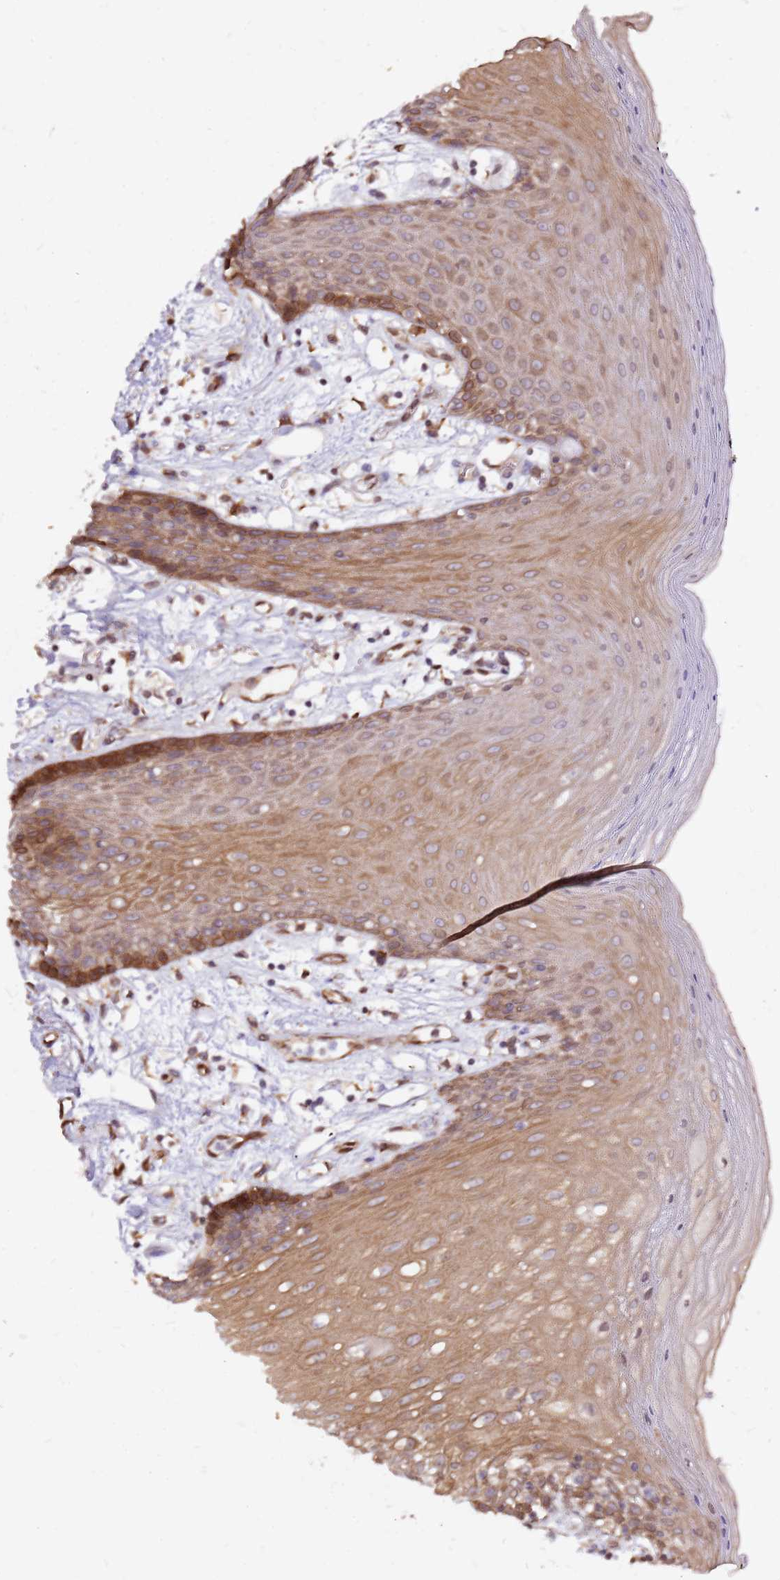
{"staining": {"intensity": "strong", "quantity": "25%-75%", "location": "cytoplasmic/membranous"}, "tissue": "oral mucosa", "cell_type": "Squamous epithelial cells", "image_type": "normal", "snomed": [{"axis": "morphology", "description": "Normal tissue, NOS"}, {"axis": "topography", "description": "Oral tissue"}, {"axis": "topography", "description": "Tounge, NOS"}], "caption": "This micrograph demonstrates immunohistochemistry staining of benign oral mucosa, with high strong cytoplasmic/membranous staining in about 25%-75% of squamous epithelial cells.", "gene": "NUDT14", "patient": {"sex": "female", "age": 59}}